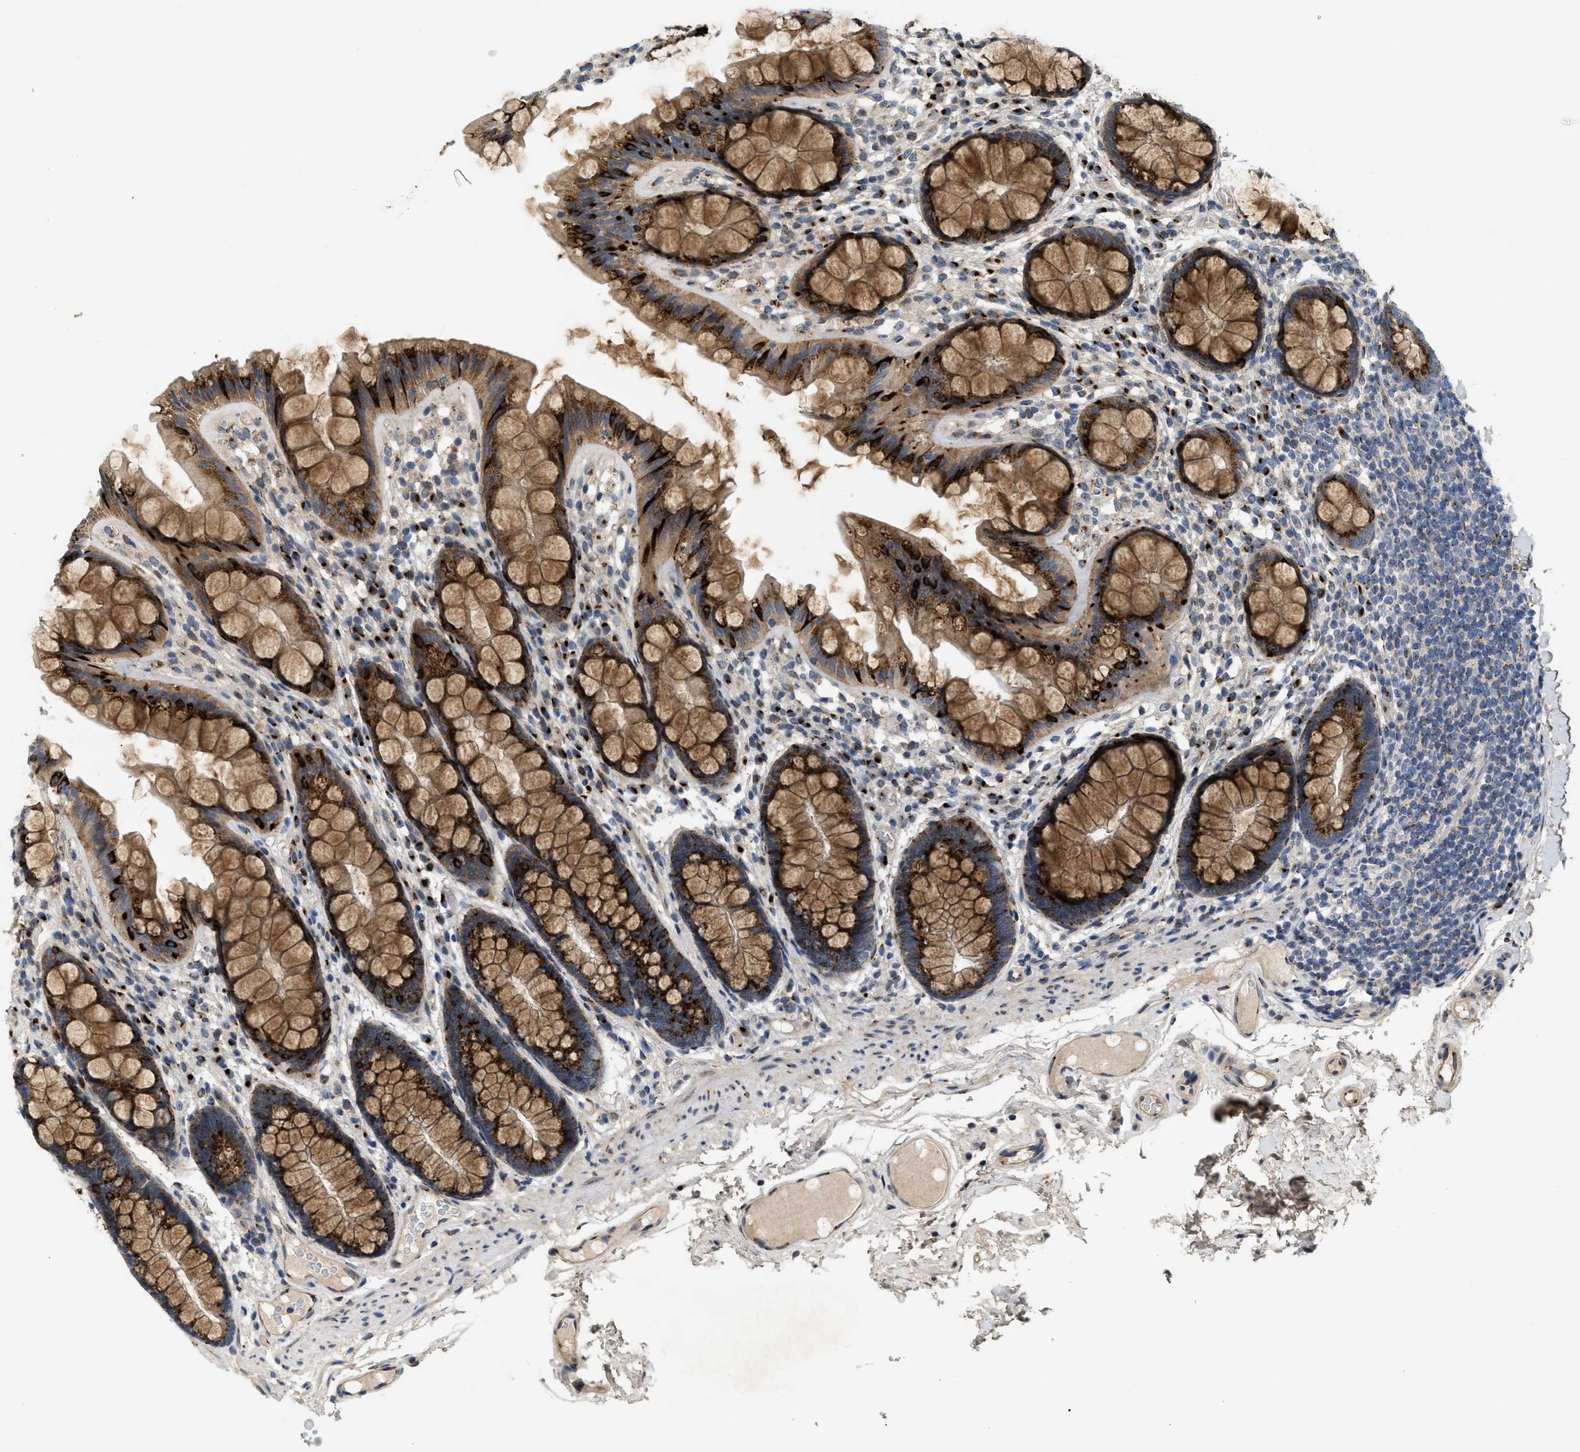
{"staining": {"intensity": "moderate", "quantity": ">75%", "location": "cytoplasmic/membranous"}, "tissue": "colon", "cell_type": "Endothelial cells", "image_type": "normal", "snomed": [{"axis": "morphology", "description": "Normal tissue, NOS"}, {"axis": "topography", "description": "Colon"}], "caption": "DAB (3,3'-diaminobenzidine) immunohistochemical staining of benign human colon shows moderate cytoplasmic/membranous protein staining in about >75% of endothelial cells. (DAB IHC, brown staining for protein, blue staining for nuclei).", "gene": "ZNF70", "patient": {"sex": "female", "age": 56}}